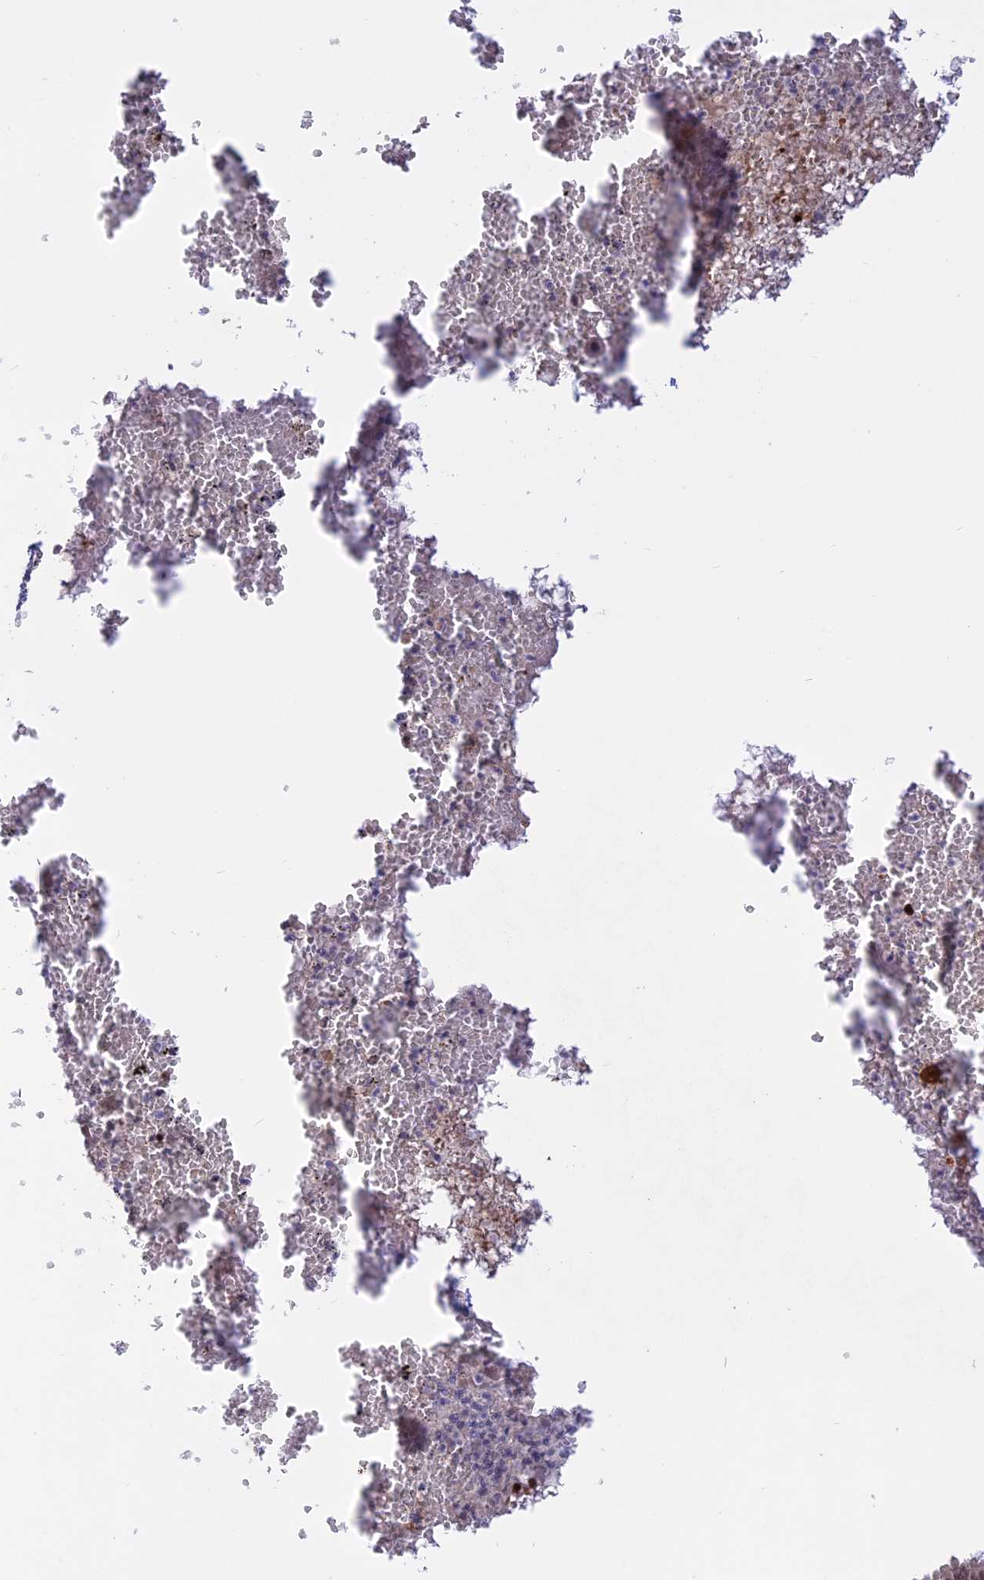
{"staining": {"intensity": "moderate", "quantity": ">75%", "location": "nuclear"}, "tissue": "cervical cancer", "cell_type": "Tumor cells", "image_type": "cancer", "snomed": [{"axis": "morphology", "description": "Adenocarcinoma, NOS"}, {"axis": "topography", "description": "Cervix"}], "caption": "Protein staining displays moderate nuclear expression in about >75% of tumor cells in cervical adenocarcinoma.", "gene": "POLR2C", "patient": {"sex": "female", "age": 42}}